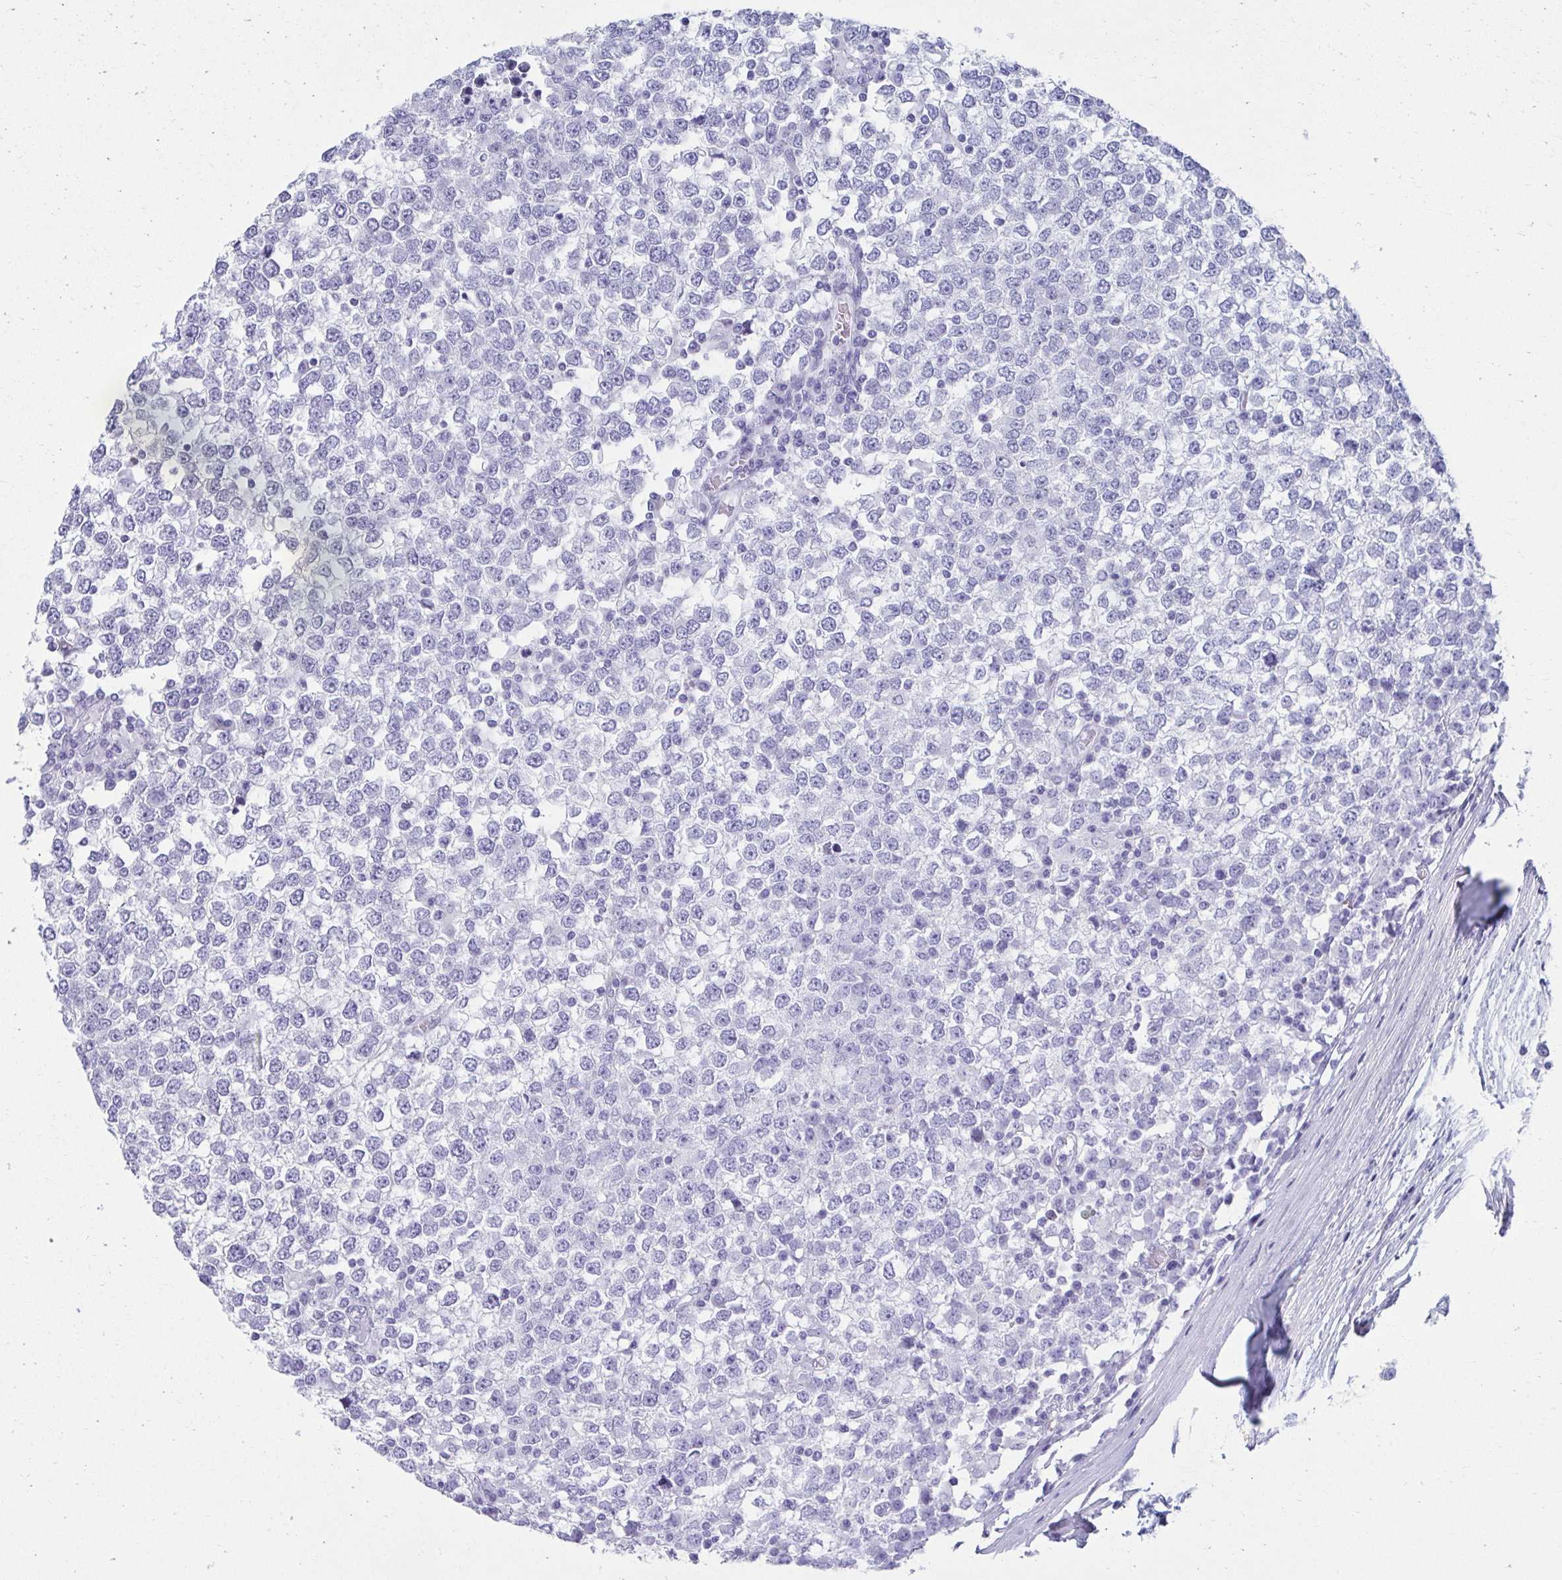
{"staining": {"intensity": "negative", "quantity": "none", "location": "none"}, "tissue": "testis cancer", "cell_type": "Tumor cells", "image_type": "cancer", "snomed": [{"axis": "morphology", "description": "Seminoma, NOS"}, {"axis": "topography", "description": "Testis"}], "caption": "This is an immunohistochemistry (IHC) photomicrograph of seminoma (testis). There is no expression in tumor cells.", "gene": "ATP4B", "patient": {"sex": "male", "age": 65}}